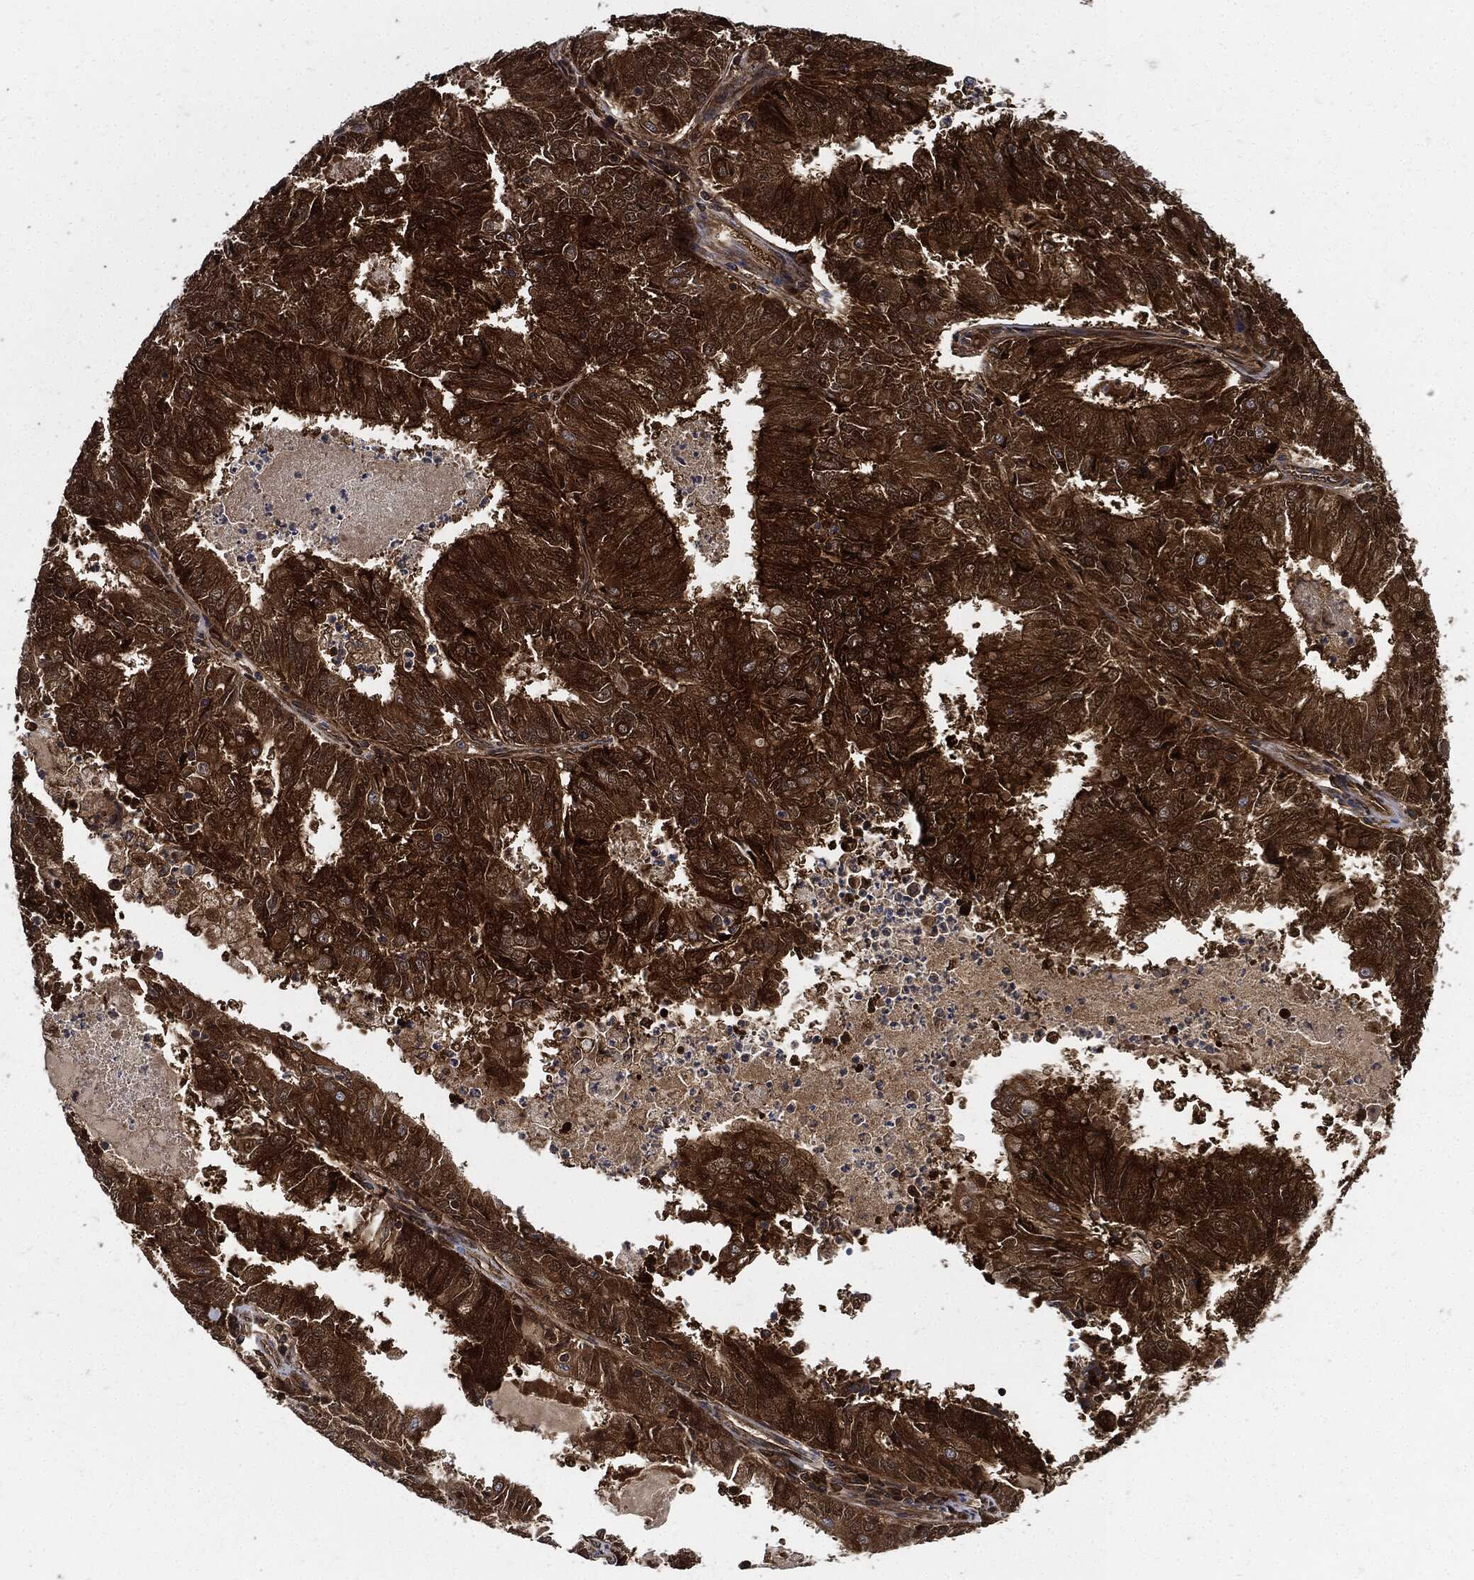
{"staining": {"intensity": "strong", "quantity": ">75%", "location": "cytoplasmic/membranous"}, "tissue": "endometrial cancer", "cell_type": "Tumor cells", "image_type": "cancer", "snomed": [{"axis": "morphology", "description": "Adenocarcinoma, NOS"}, {"axis": "topography", "description": "Endometrium"}], "caption": "Immunohistochemistry staining of endometrial adenocarcinoma, which exhibits high levels of strong cytoplasmic/membranous positivity in about >75% of tumor cells indicating strong cytoplasmic/membranous protein staining. The staining was performed using DAB (brown) for protein detection and nuclei were counterstained in hematoxylin (blue).", "gene": "XPNPEP1", "patient": {"sex": "female", "age": 57}}